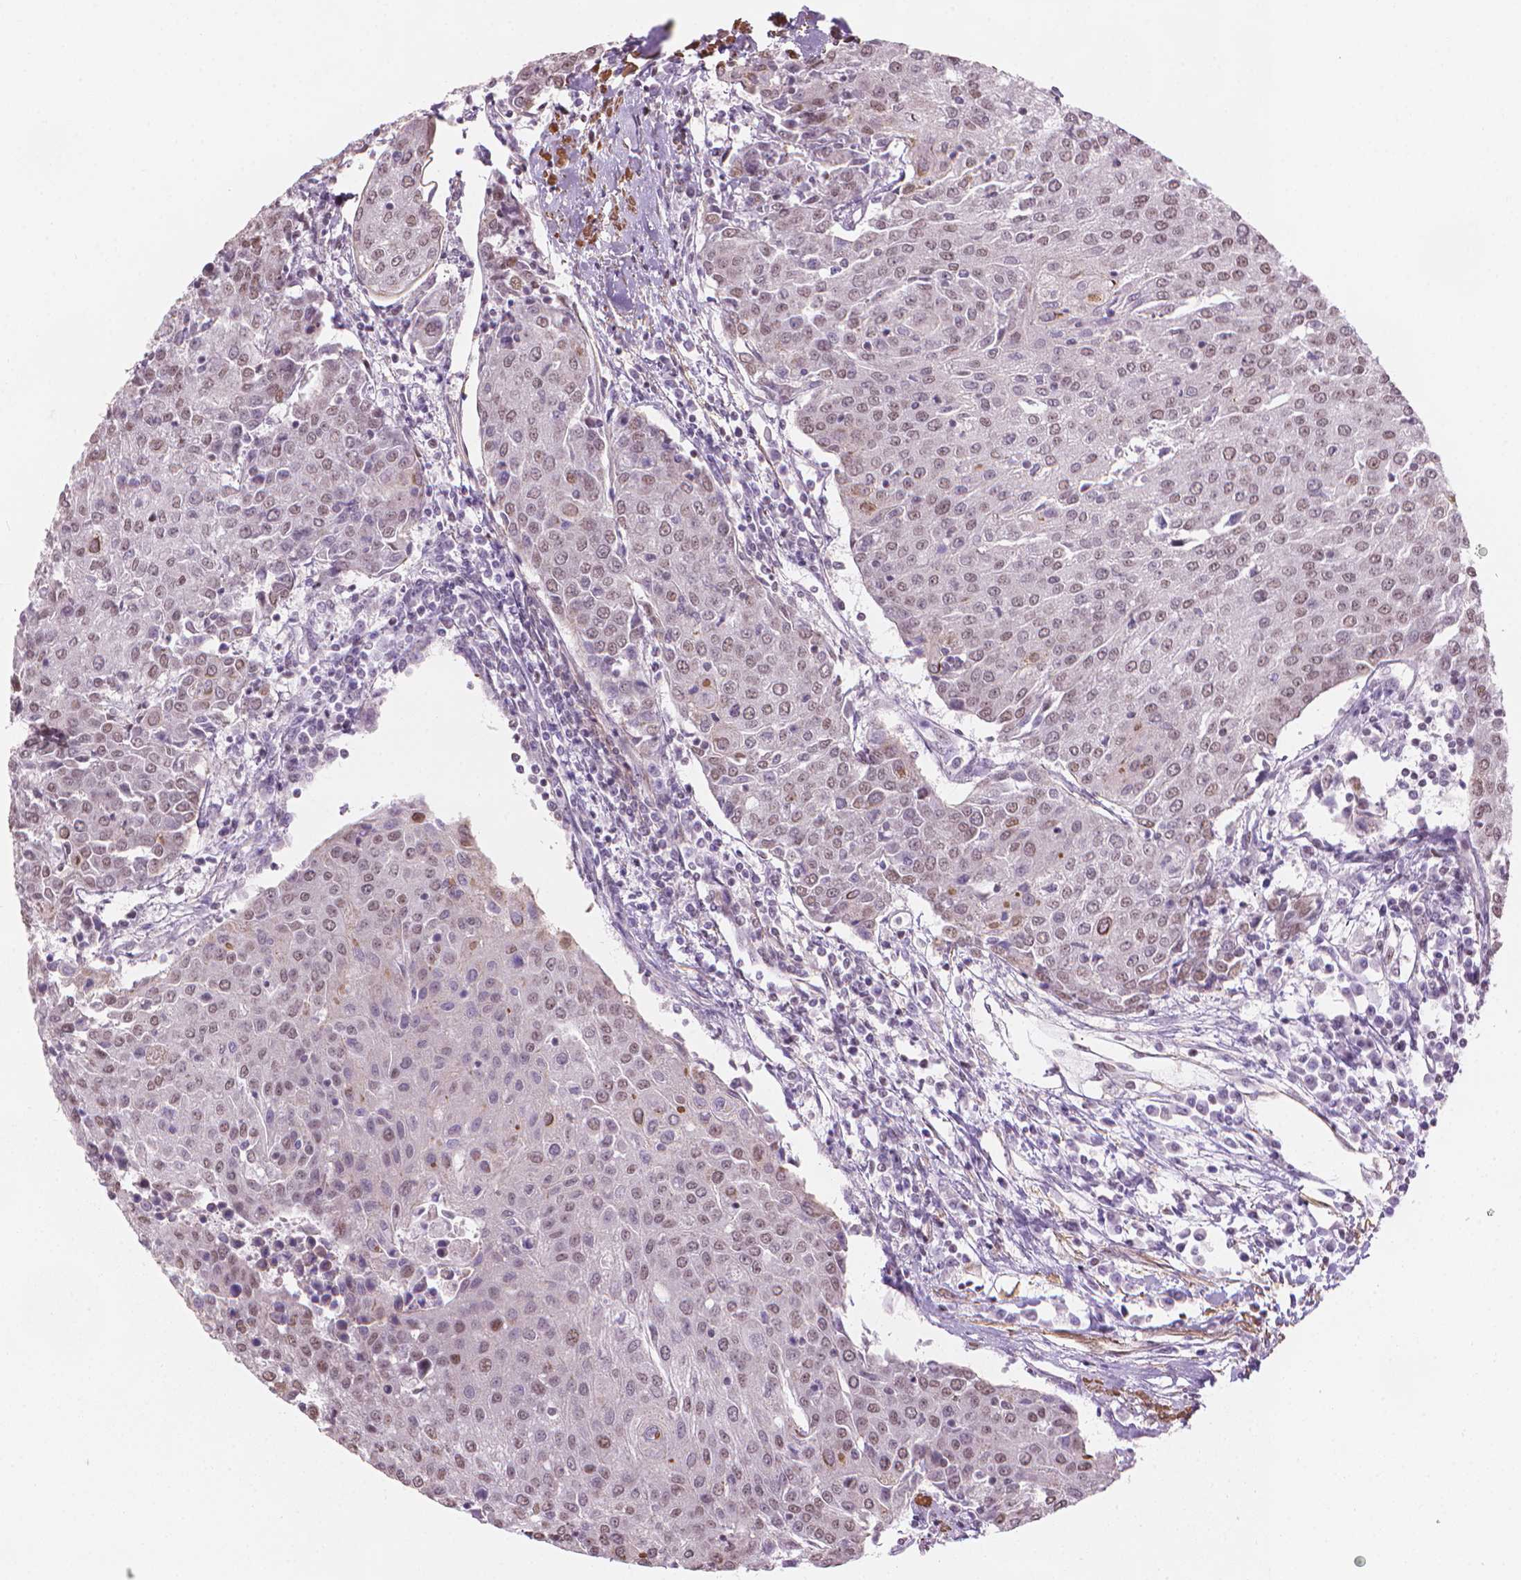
{"staining": {"intensity": "moderate", "quantity": "25%-75%", "location": "nuclear"}, "tissue": "urothelial cancer", "cell_type": "Tumor cells", "image_type": "cancer", "snomed": [{"axis": "morphology", "description": "Urothelial carcinoma, High grade"}, {"axis": "topography", "description": "Urinary bladder"}], "caption": "Protein staining by immunohistochemistry (IHC) reveals moderate nuclear staining in approximately 25%-75% of tumor cells in urothelial cancer.", "gene": "HOXD4", "patient": {"sex": "female", "age": 85}}